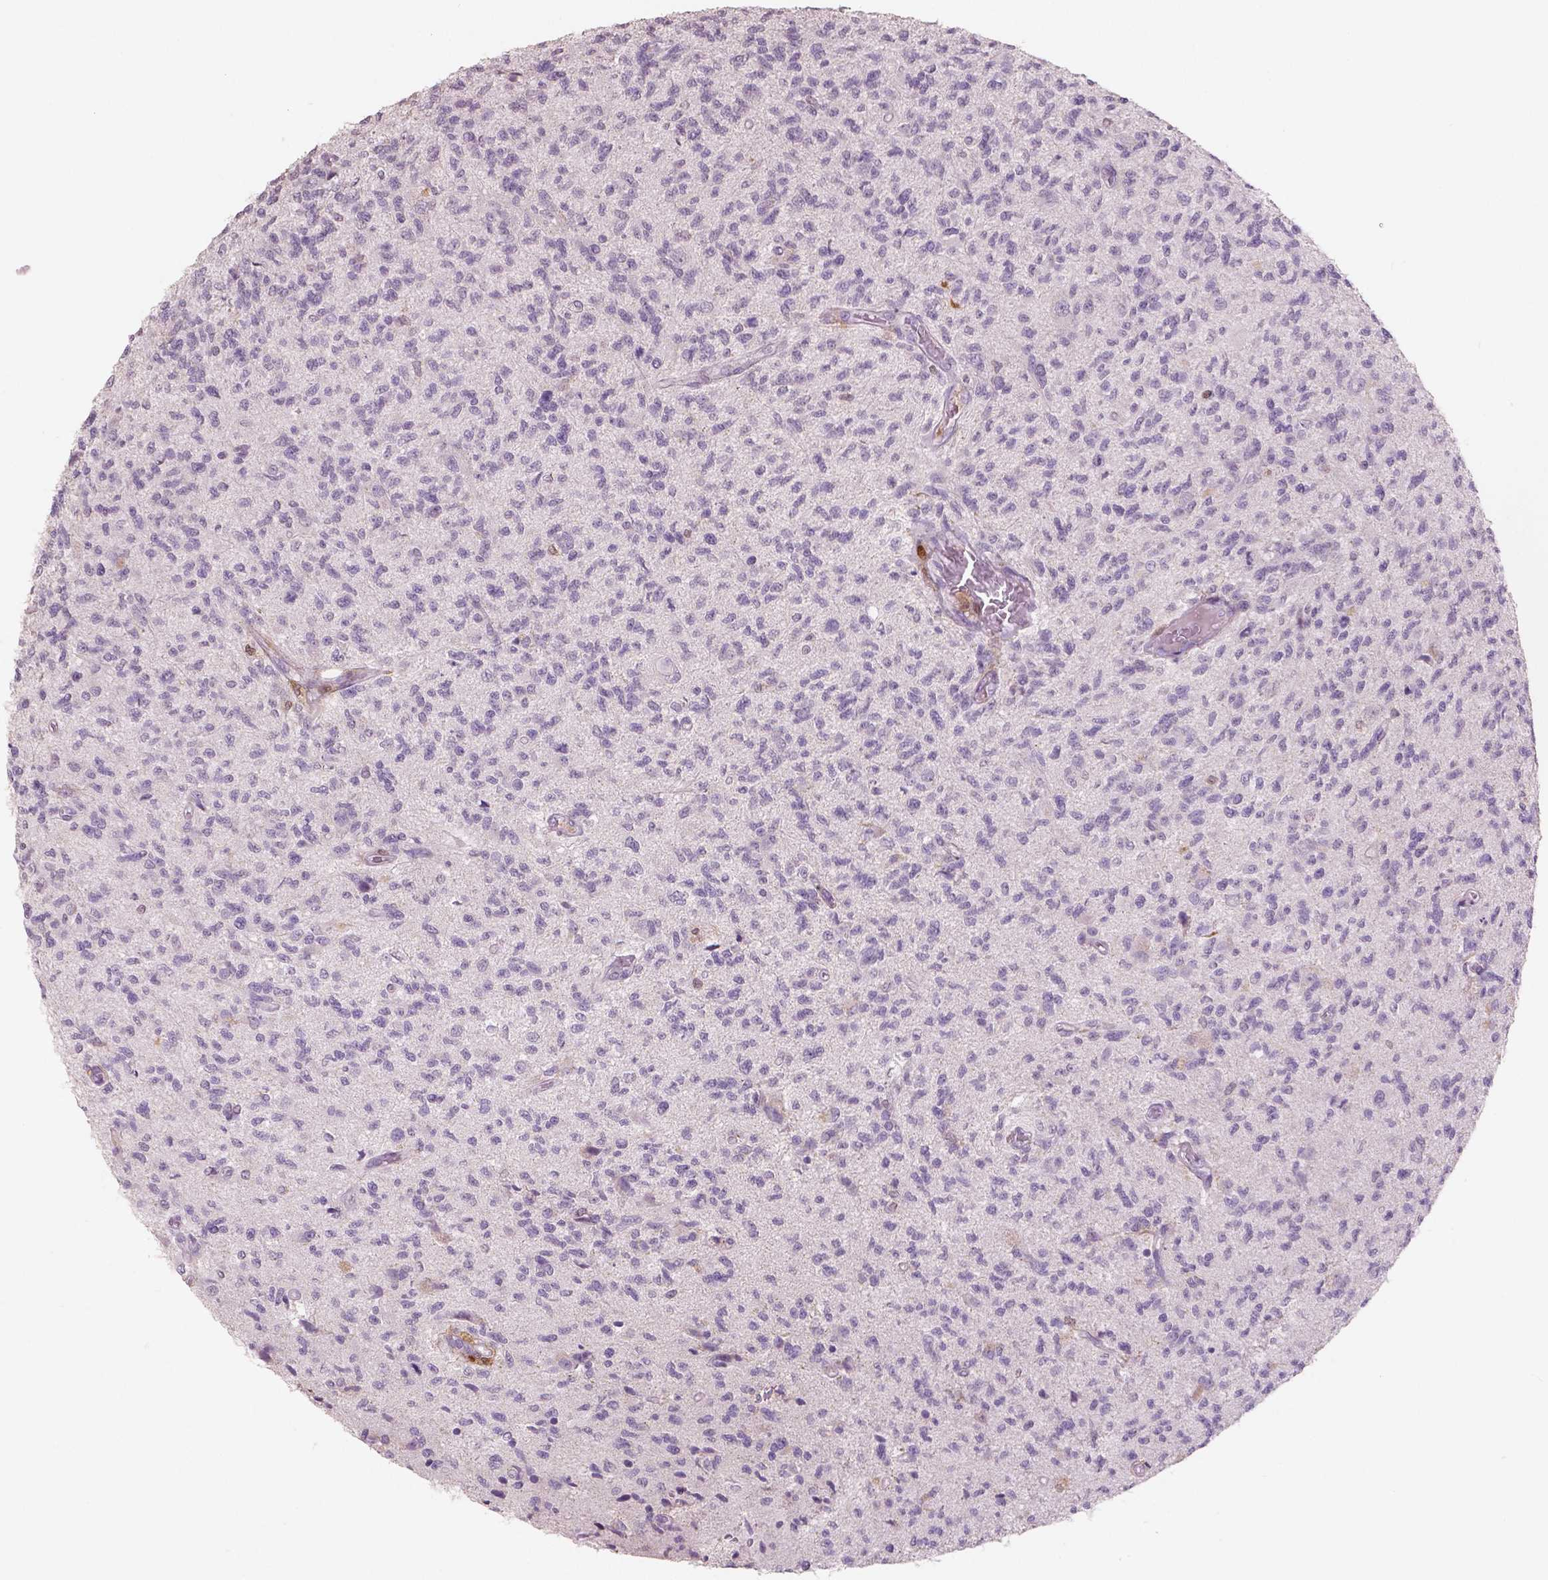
{"staining": {"intensity": "negative", "quantity": "none", "location": "none"}, "tissue": "glioma", "cell_type": "Tumor cells", "image_type": "cancer", "snomed": [{"axis": "morphology", "description": "Glioma, malignant, High grade"}, {"axis": "topography", "description": "Brain"}], "caption": "Immunohistochemistry of malignant glioma (high-grade) displays no staining in tumor cells. The staining was performed using DAB to visualize the protein expression in brown, while the nuclei were stained in blue with hematoxylin (Magnification: 20x).", "gene": "S100A4", "patient": {"sex": "male", "age": 56}}